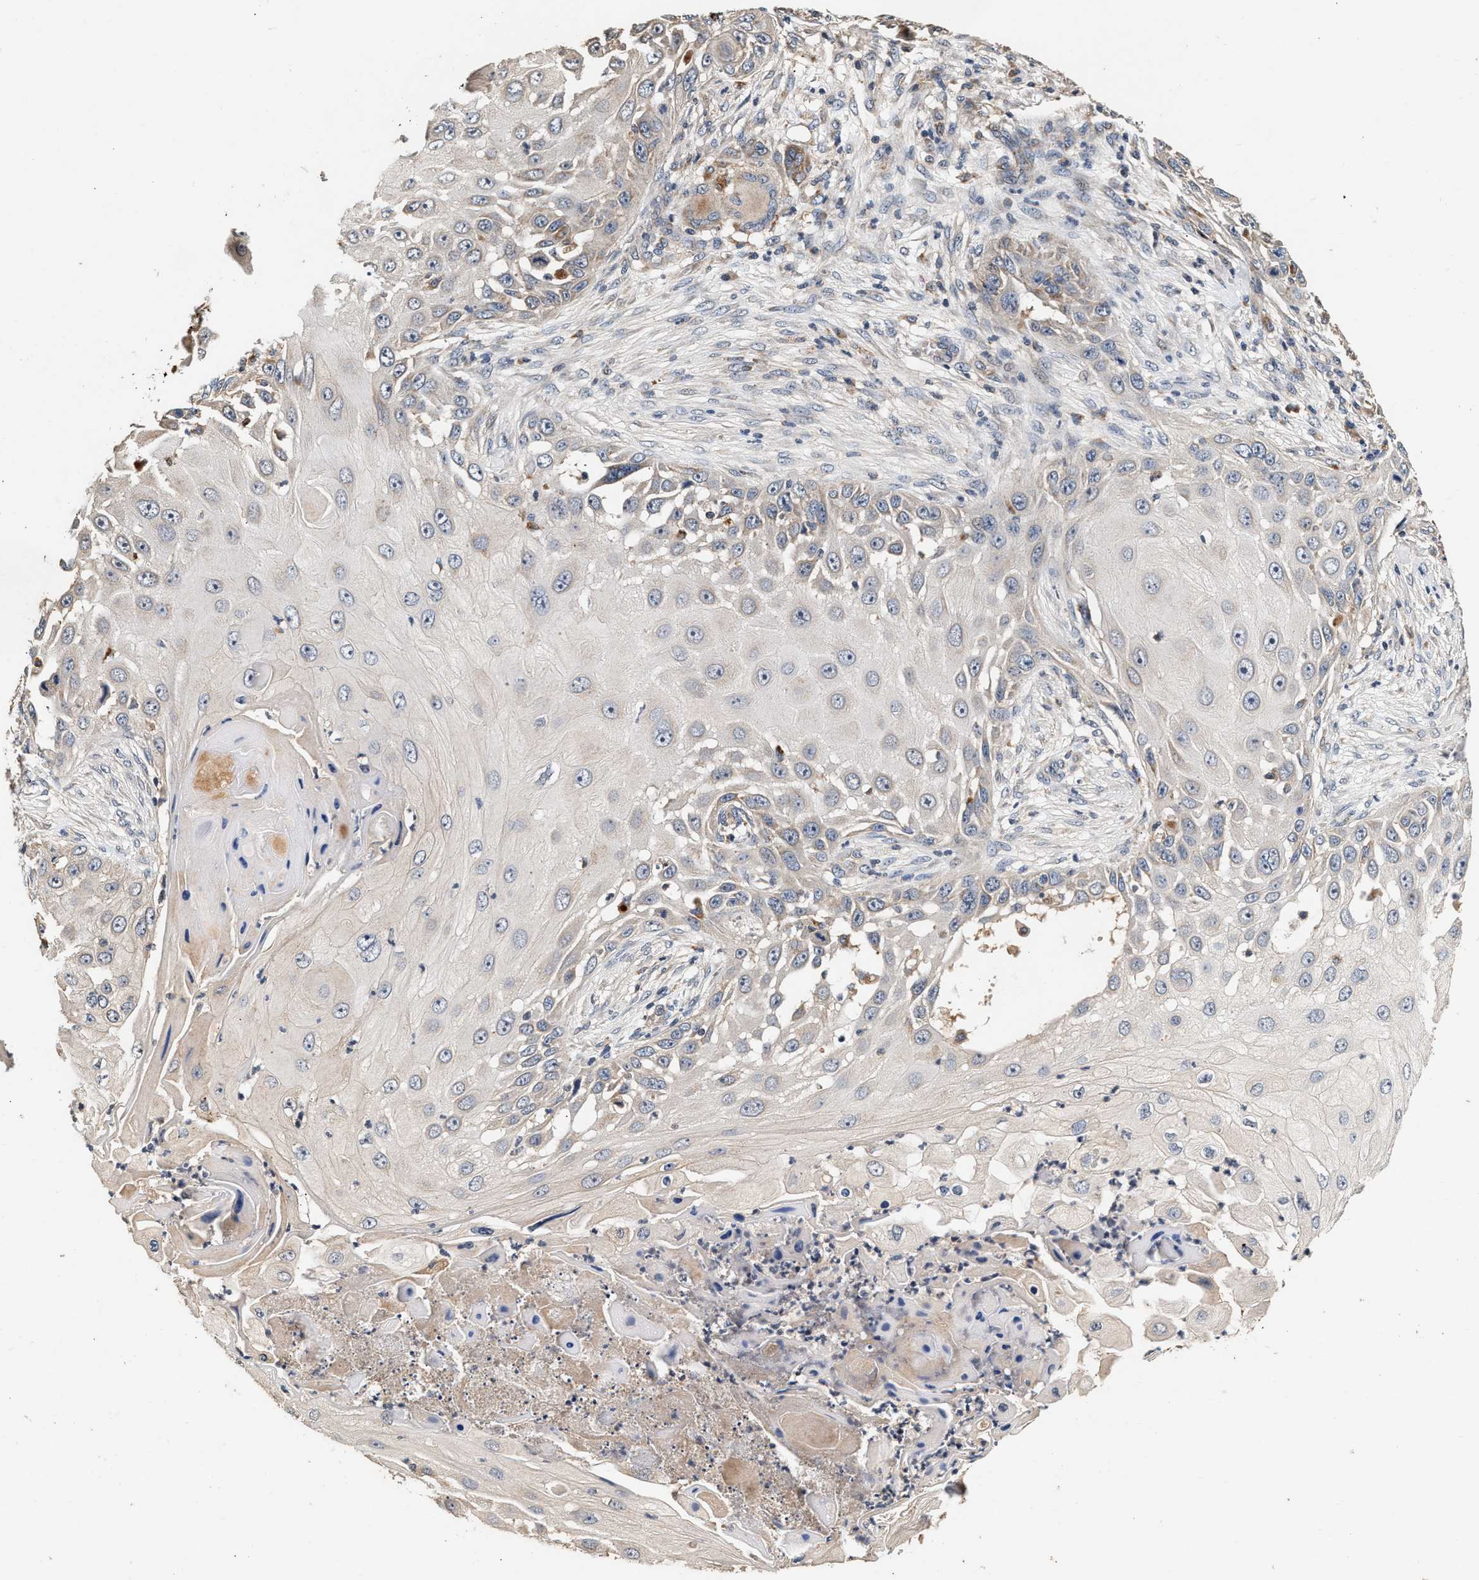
{"staining": {"intensity": "moderate", "quantity": "25%-75%", "location": "cytoplasmic/membranous"}, "tissue": "skin cancer", "cell_type": "Tumor cells", "image_type": "cancer", "snomed": [{"axis": "morphology", "description": "Squamous cell carcinoma, NOS"}, {"axis": "topography", "description": "Skin"}], "caption": "Human squamous cell carcinoma (skin) stained for a protein (brown) exhibits moderate cytoplasmic/membranous positive staining in about 25%-75% of tumor cells.", "gene": "PTGR3", "patient": {"sex": "female", "age": 44}}